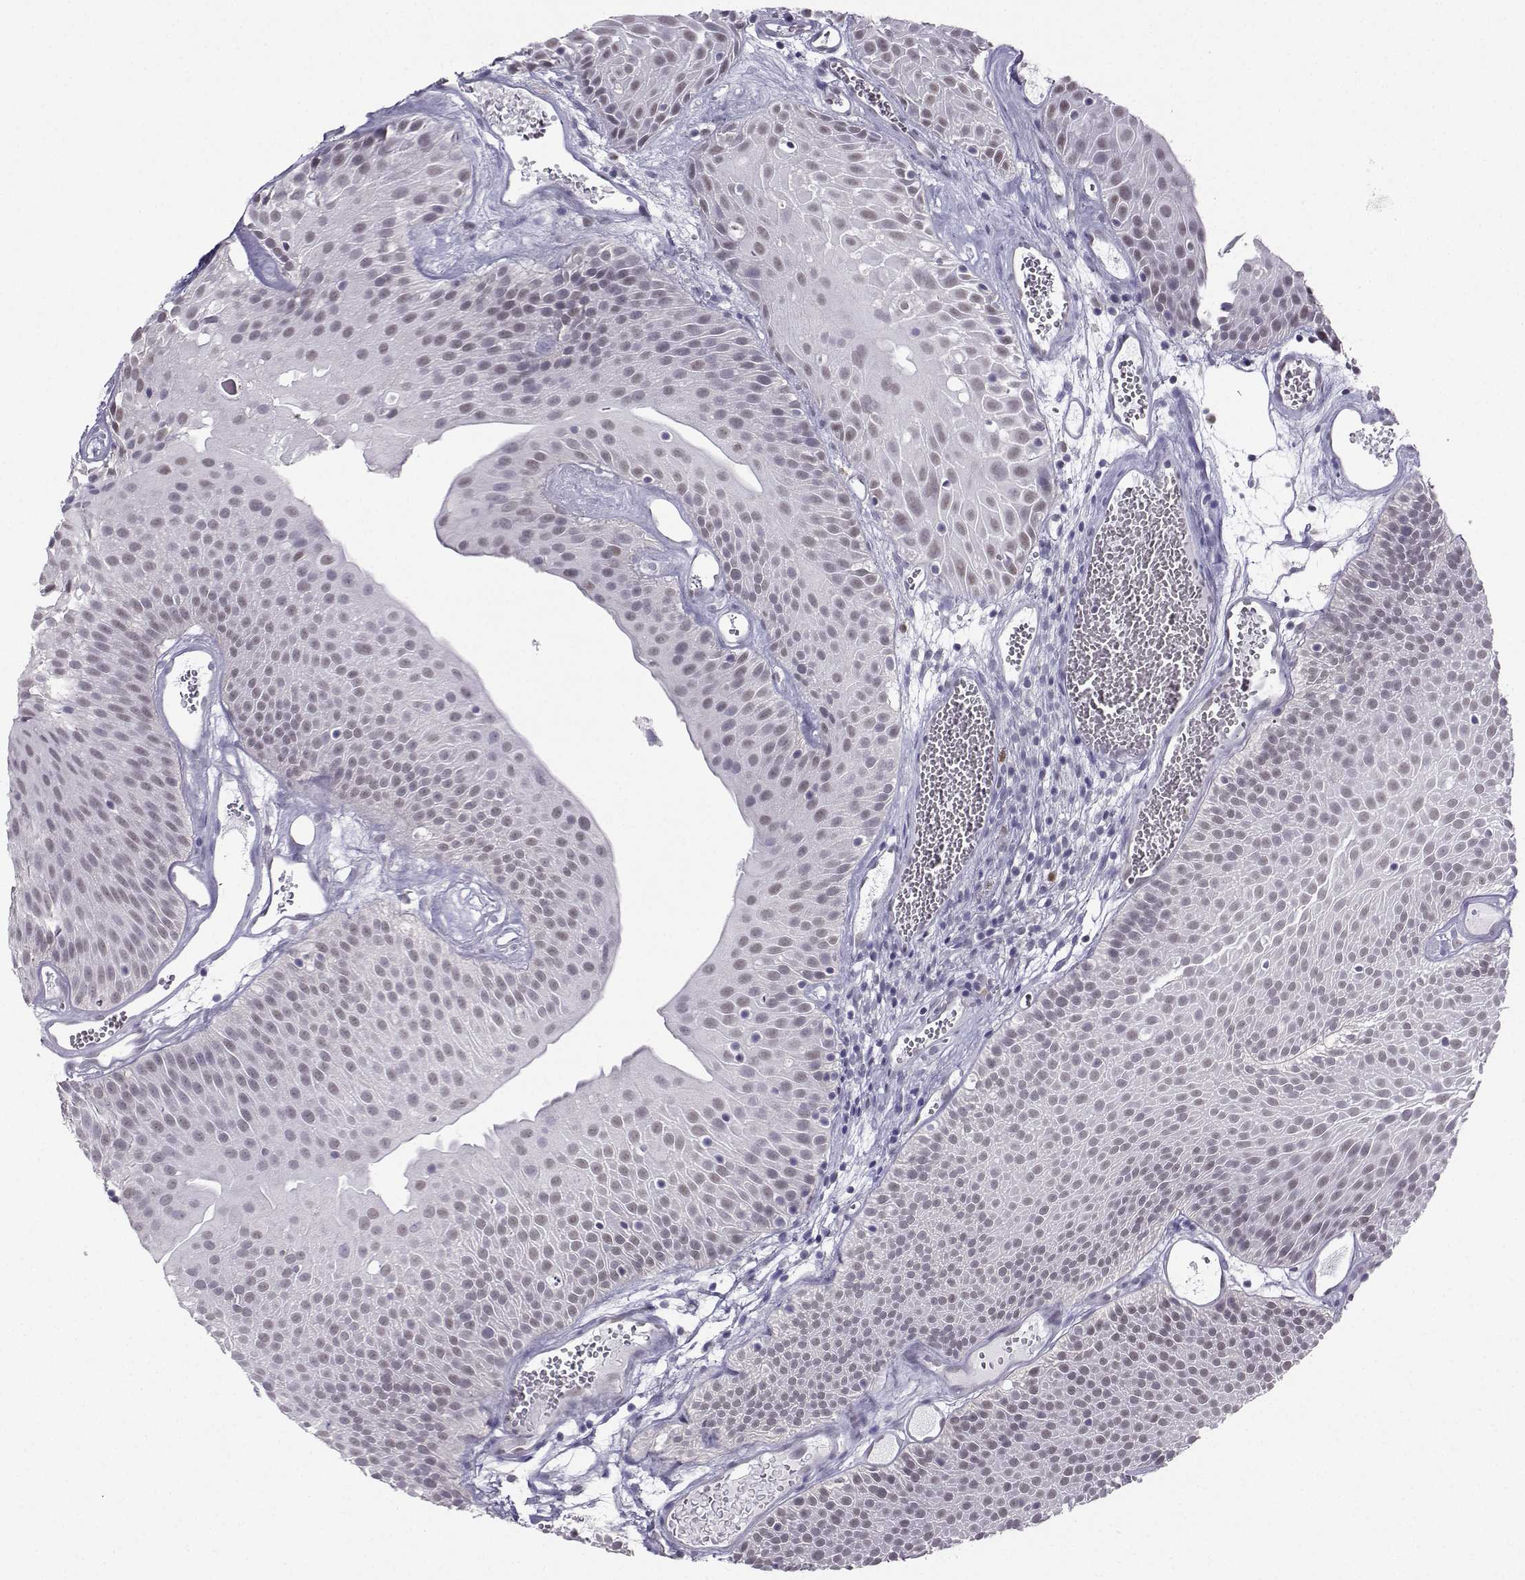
{"staining": {"intensity": "negative", "quantity": "none", "location": "none"}, "tissue": "urothelial cancer", "cell_type": "Tumor cells", "image_type": "cancer", "snomed": [{"axis": "morphology", "description": "Urothelial carcinoma, Low grade"}, {"axis": "topography", "description": "Urinary bladder"}], "caption": "Tumor cells are negative for protein expression in human low-grade urothelial carcinoma.", "gene": "TEDC2", "patient": {"sex": "male", "age": 52}}